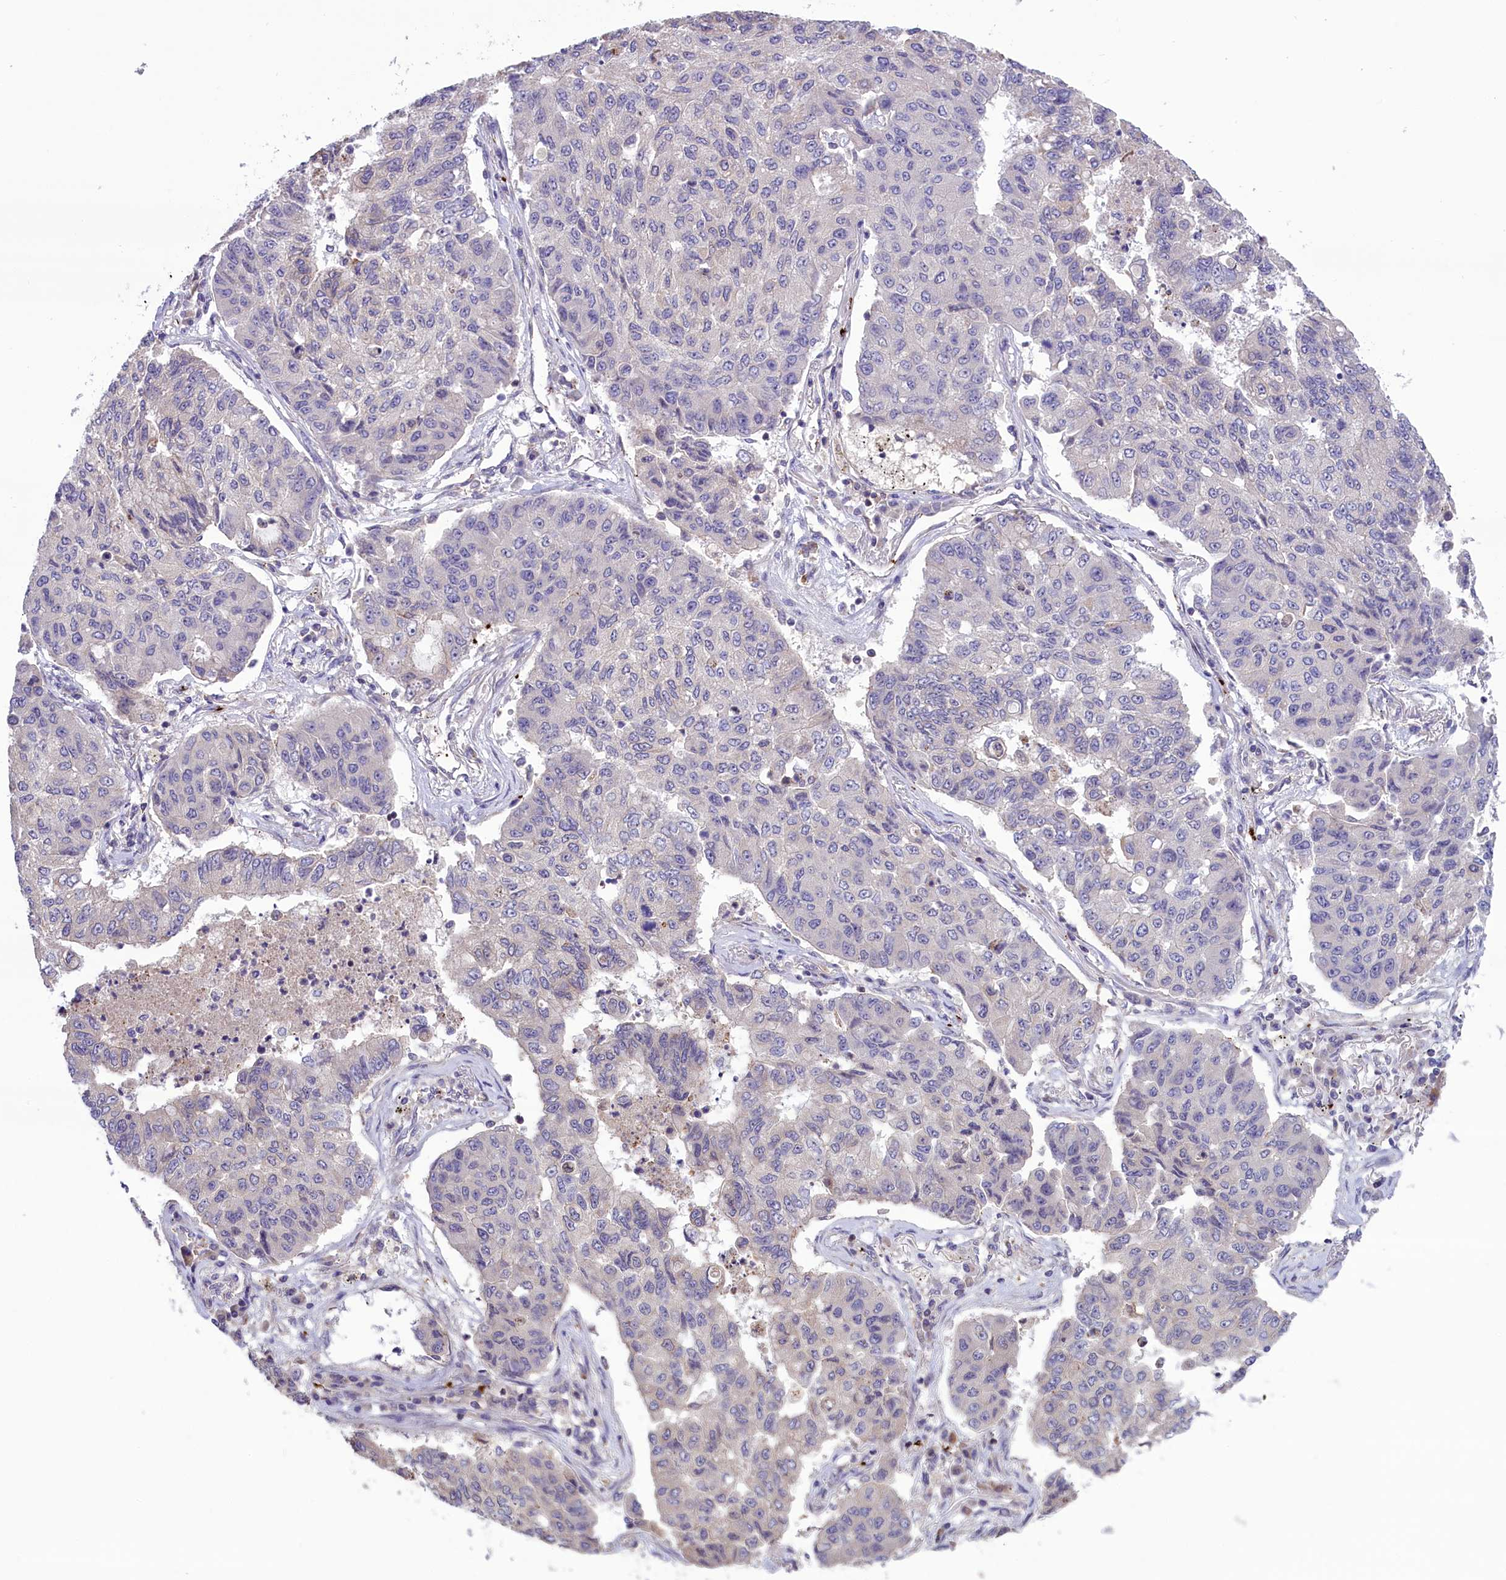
{"staining": {"intensity": "negative", "quantity": "none", "location": "none"}, "tissue": "lung cancer", "cell_type": "Tumor cells", "image_type": "cancer", "snomed": [{"axis": "morphology", "description": "Squamous cell carcinoma, NOS"}, {"axis": "topography", "description": "Lung"}], "caption": "Squamous cell carcinoma (lung) stained for a protein using IHC reveals no positivity tumor cells.", "gene": "HEATR3", "patient": {"sex": "male", "age": 74}}